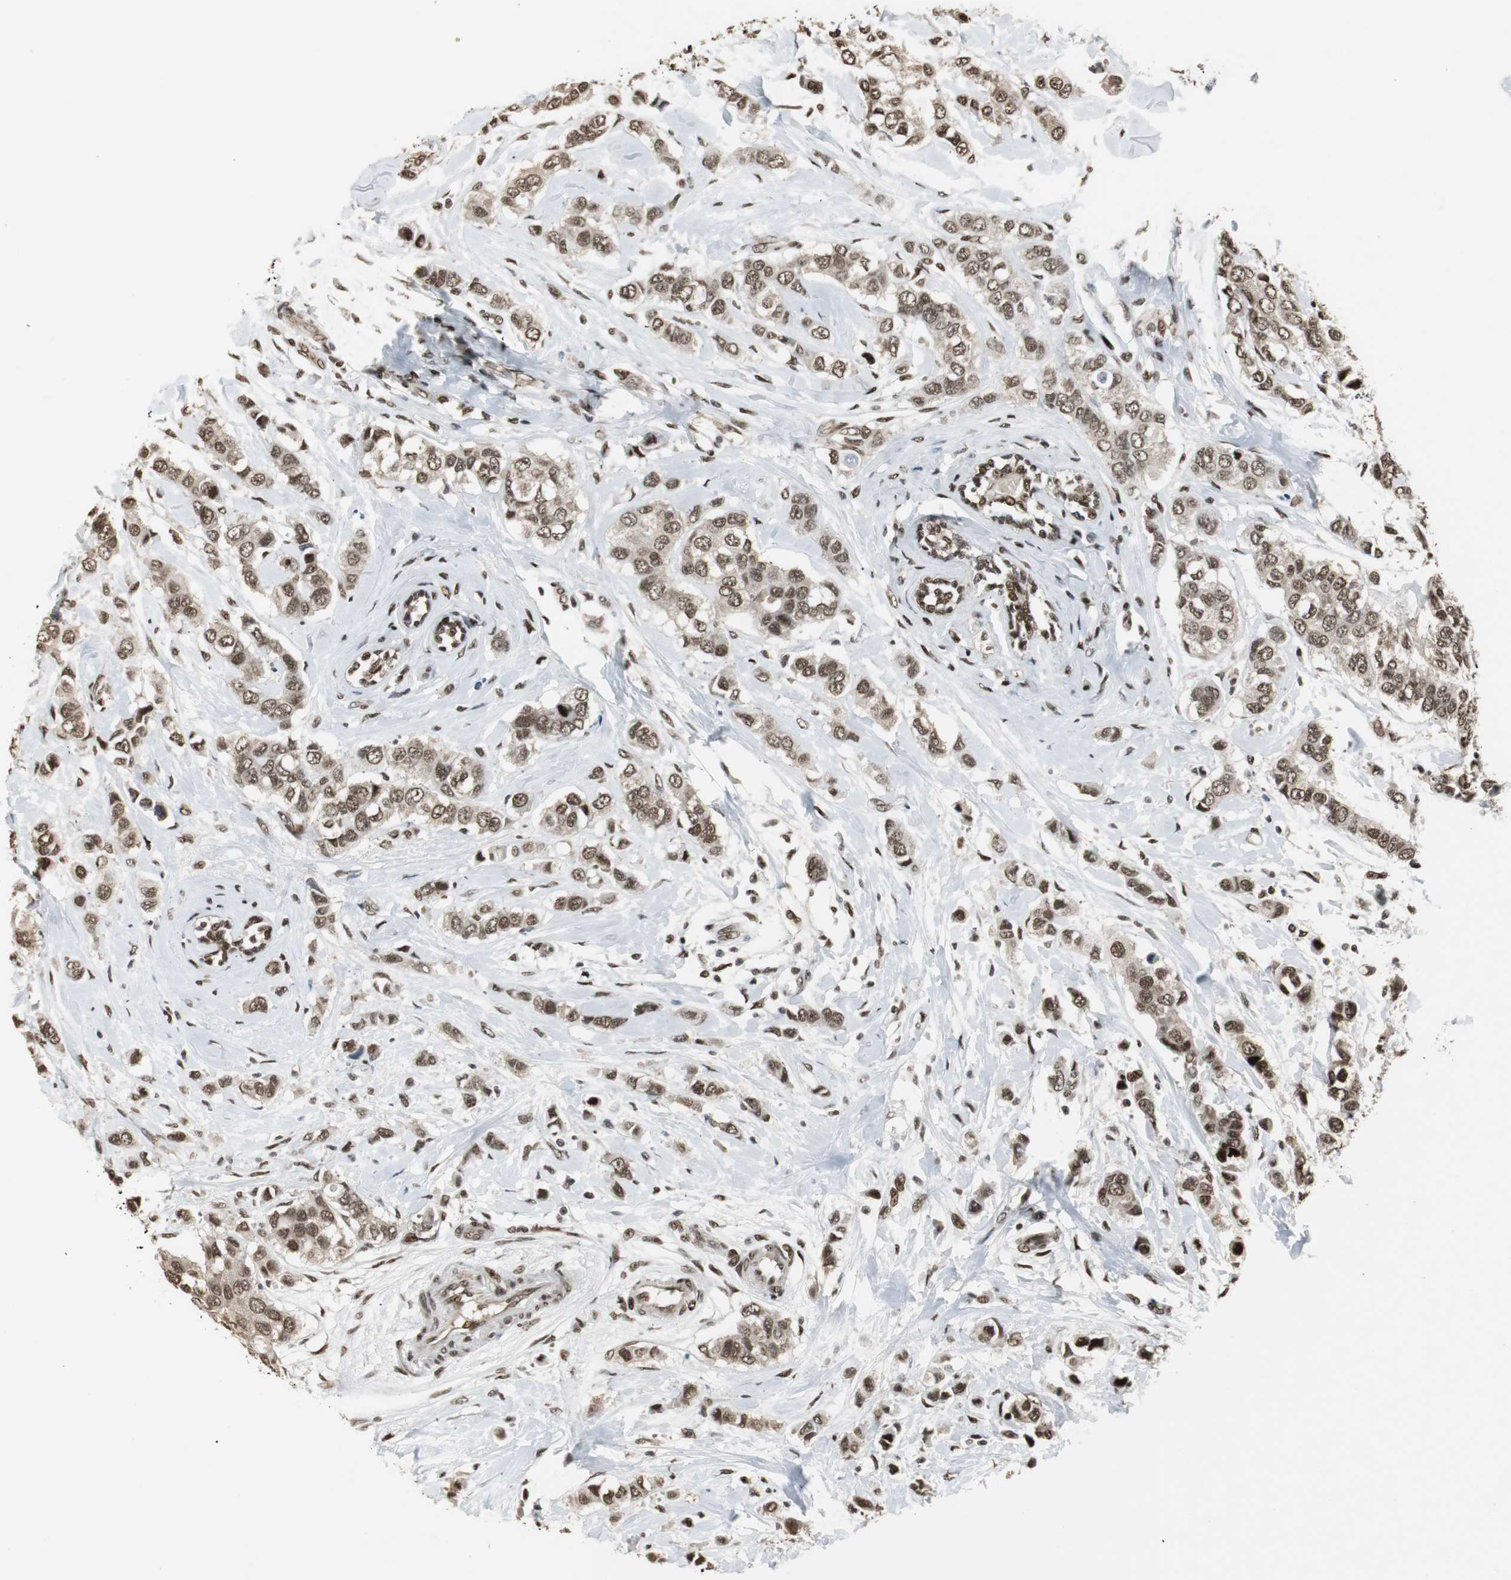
{"staining": {"intensity": "moderate", "quantity": ">75%", "location": "cytoplasmic/membranous,nuclear"}, "tissue": "breast cancer", "cell_type": "Tumor cells", "image_type": "cancer", "snomed": [{"axis": "morphology", "description": "Duct carcinoma"}, {"axis": "topography", "description": "Breast"}], "caption": "High-magnification brightfield microscopy of infiltrating ductal carcinoma (breast) stained with DAB (3,3'-diaminobenzidine) (brown) and counterstained with hematoxylin (blue). tumor cells exhibit moderate cytoplasmic/membranous and nuclear positivity is present in about>75% of cells. The protein is stained brown, and the nuclei are stained in blue (DAB IHC with brightfield microscopy, high magnification).", "gene": "TAF5", "patient": {"sex": "female", "age": 50}}